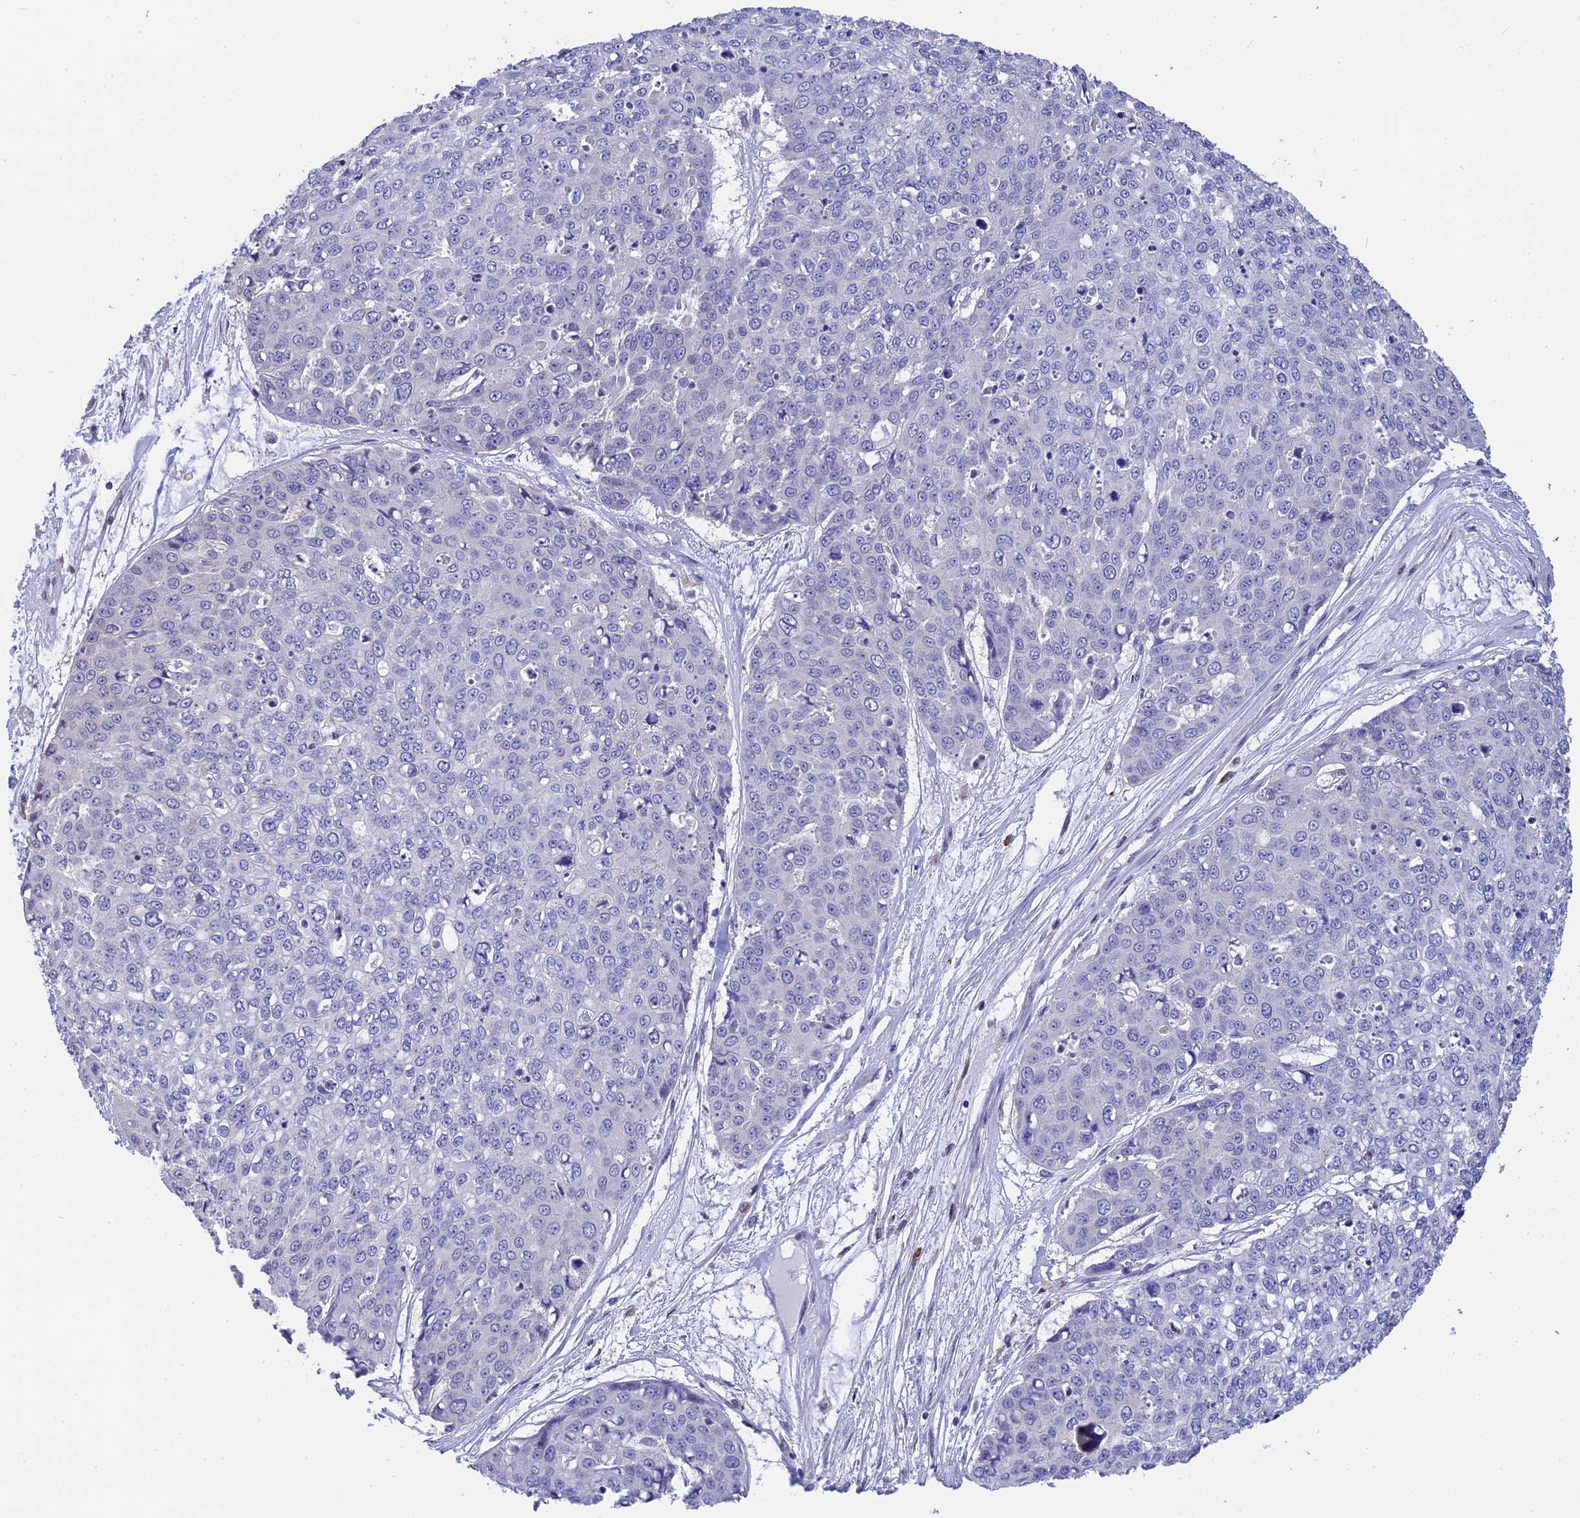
{"staining": {"intensity": "weak", "quantity": "<25%", "location": "nuclear"}, "tissue": "skin cancer", "cell_type": "Tumor cells", "image_type": "cancer", "snomed": [{"axis": "morphology", "description": "Squamous cell carcinoma, NOS"}, {"axis": "topography", "description": "Skin"}], "caption": "DAB immunohistochemical staining of human skin cancer exhibits no significant expression in tumor cells.", "gene": "KCTD14", "patient": {"sex": "female", "age": 44}}